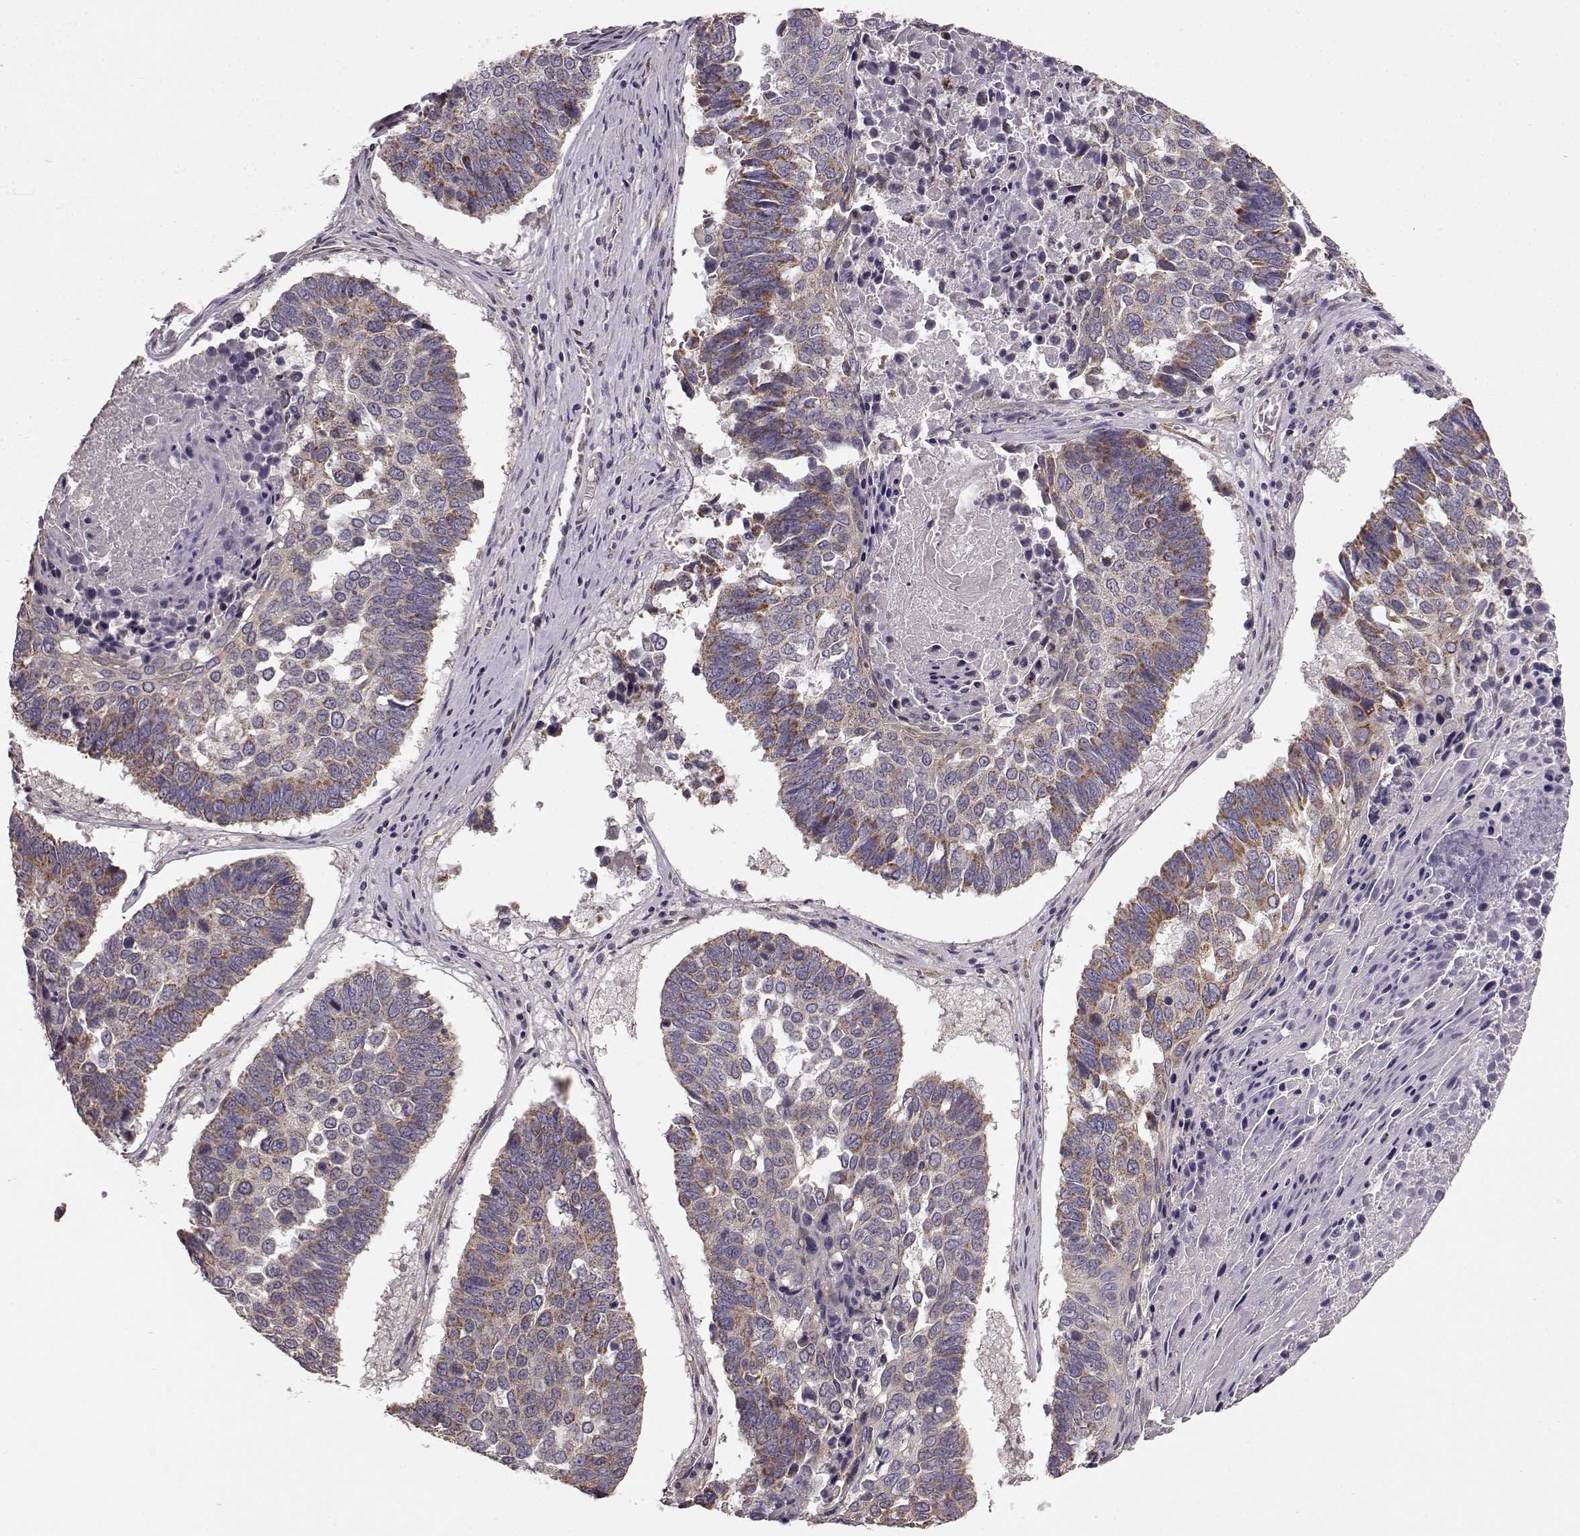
{"staining": {"intensity": "moderate", "quantity": ">75%", "location": "cytoplasmic/membranous"}, "tissue": "lung cancer", "cell_type": "Tumor cells", "image_type": "cancer", "snomed": [{"axis": "morphology", "description": "Squamous cell carcinoma, NOS"}, {"axis": "topography", "description": "Lung"}], "caption": "IHC (DAB (3,3'-diaminobenzidine)) staining of lung cancer (squamous cell carcinoma) shows moderate cytoplasmic/membranous protein staining in about >75% of tumor cells.", "gene": "ERBB3", "patient": {"sex": "male", "age": 73}}